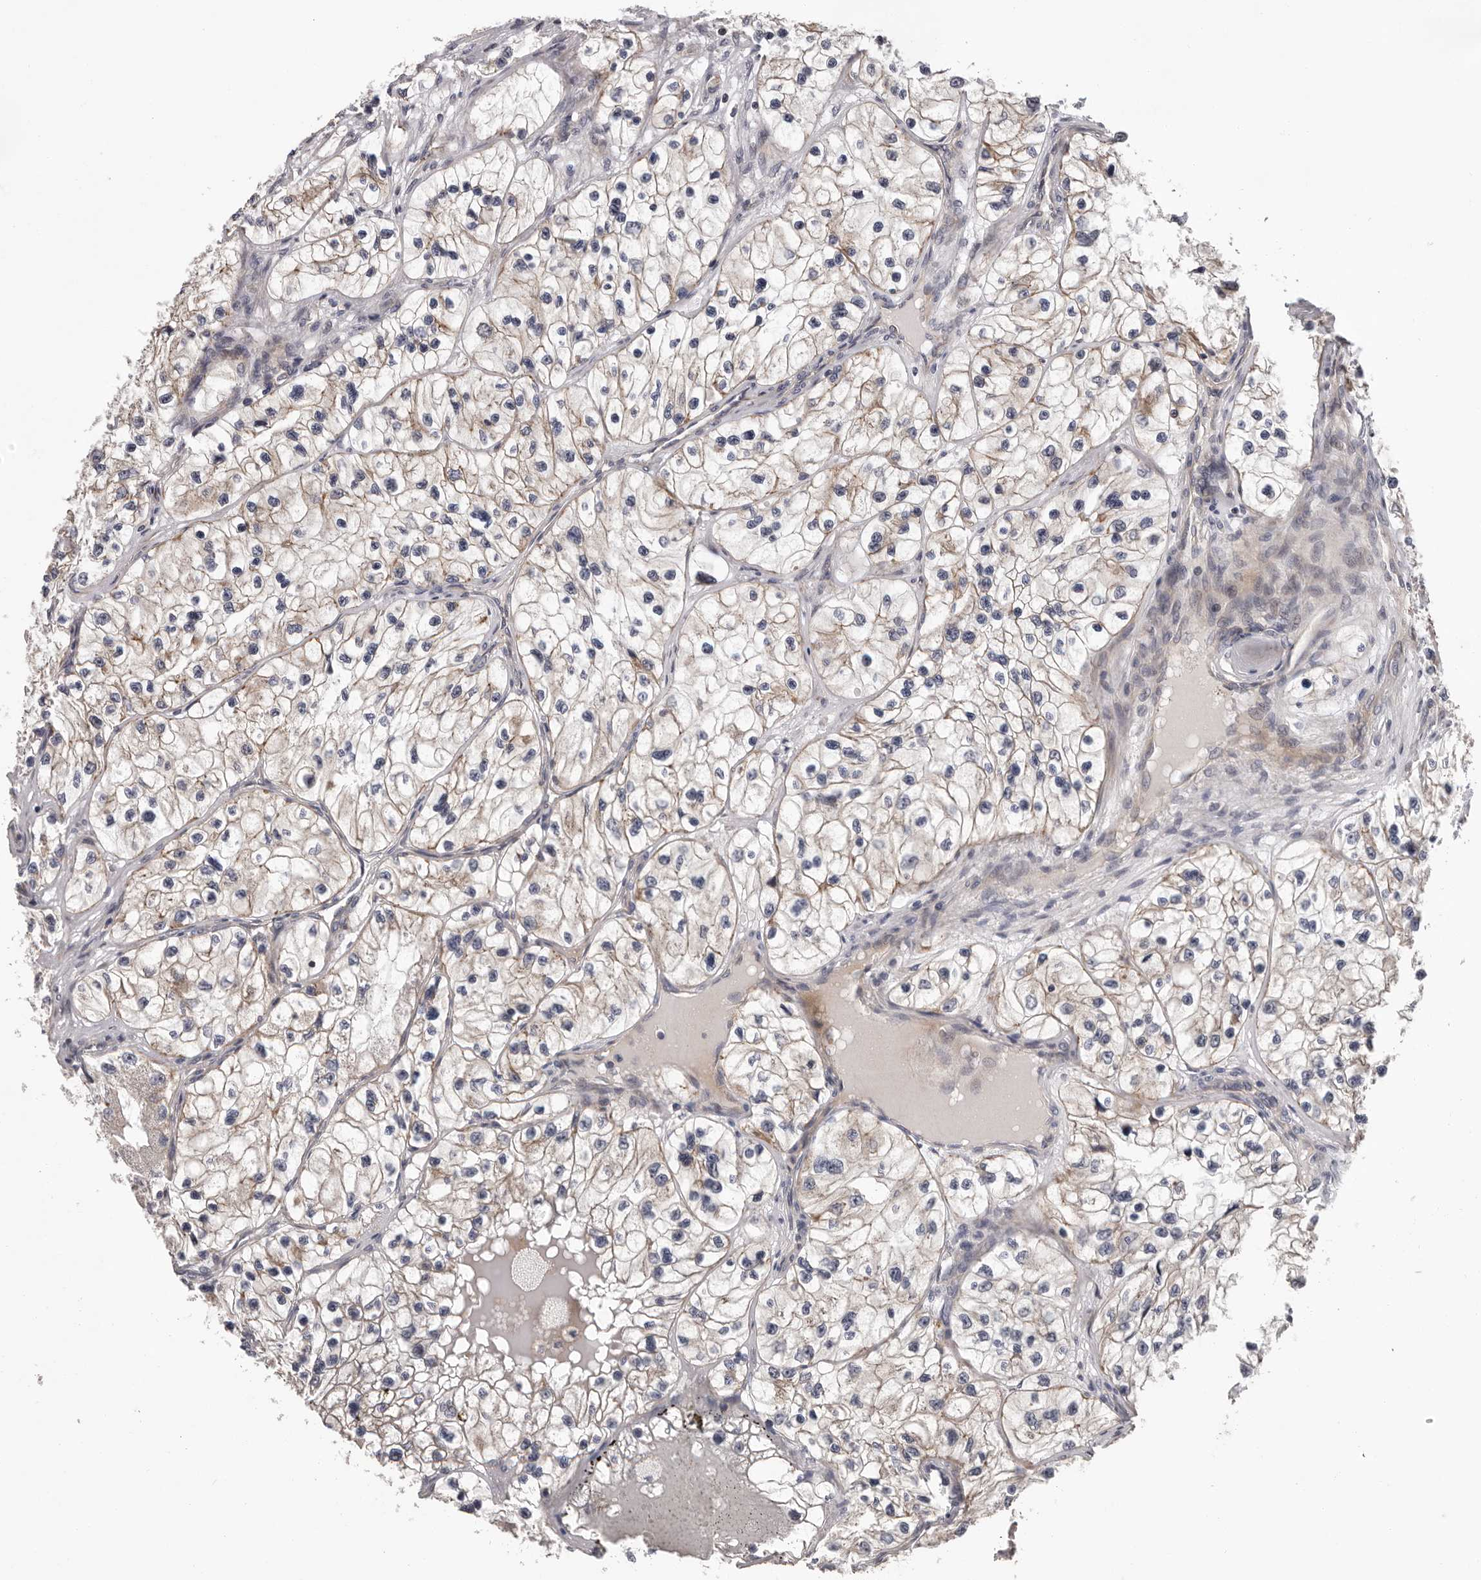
{"staining": {"intensity": "moderate", "quantity": "25%-75%", "location": "cytoplasmic/membranous"}, "tissue": "renal cancer", "cell_type": "Tumor cells", "image_type": "cancer", "snomed": [{"axis": "morphology", "description": "Adenocarcinoma, NOS"}, {"axis": "topography", "description": "Kidney"}], "caption": "High-magnification brightfield microscopy of renal cancer stained with DAB (3,3'-diaminobenzidine) (brown) and counterstained with hematoxylin (blue). tumor cells exhibit moderate cytoplasmic/membranous staining is seen in about25%-75% of cells.", "gene": "VPS37A", "patient": {"sex": "female", "age": 57}}